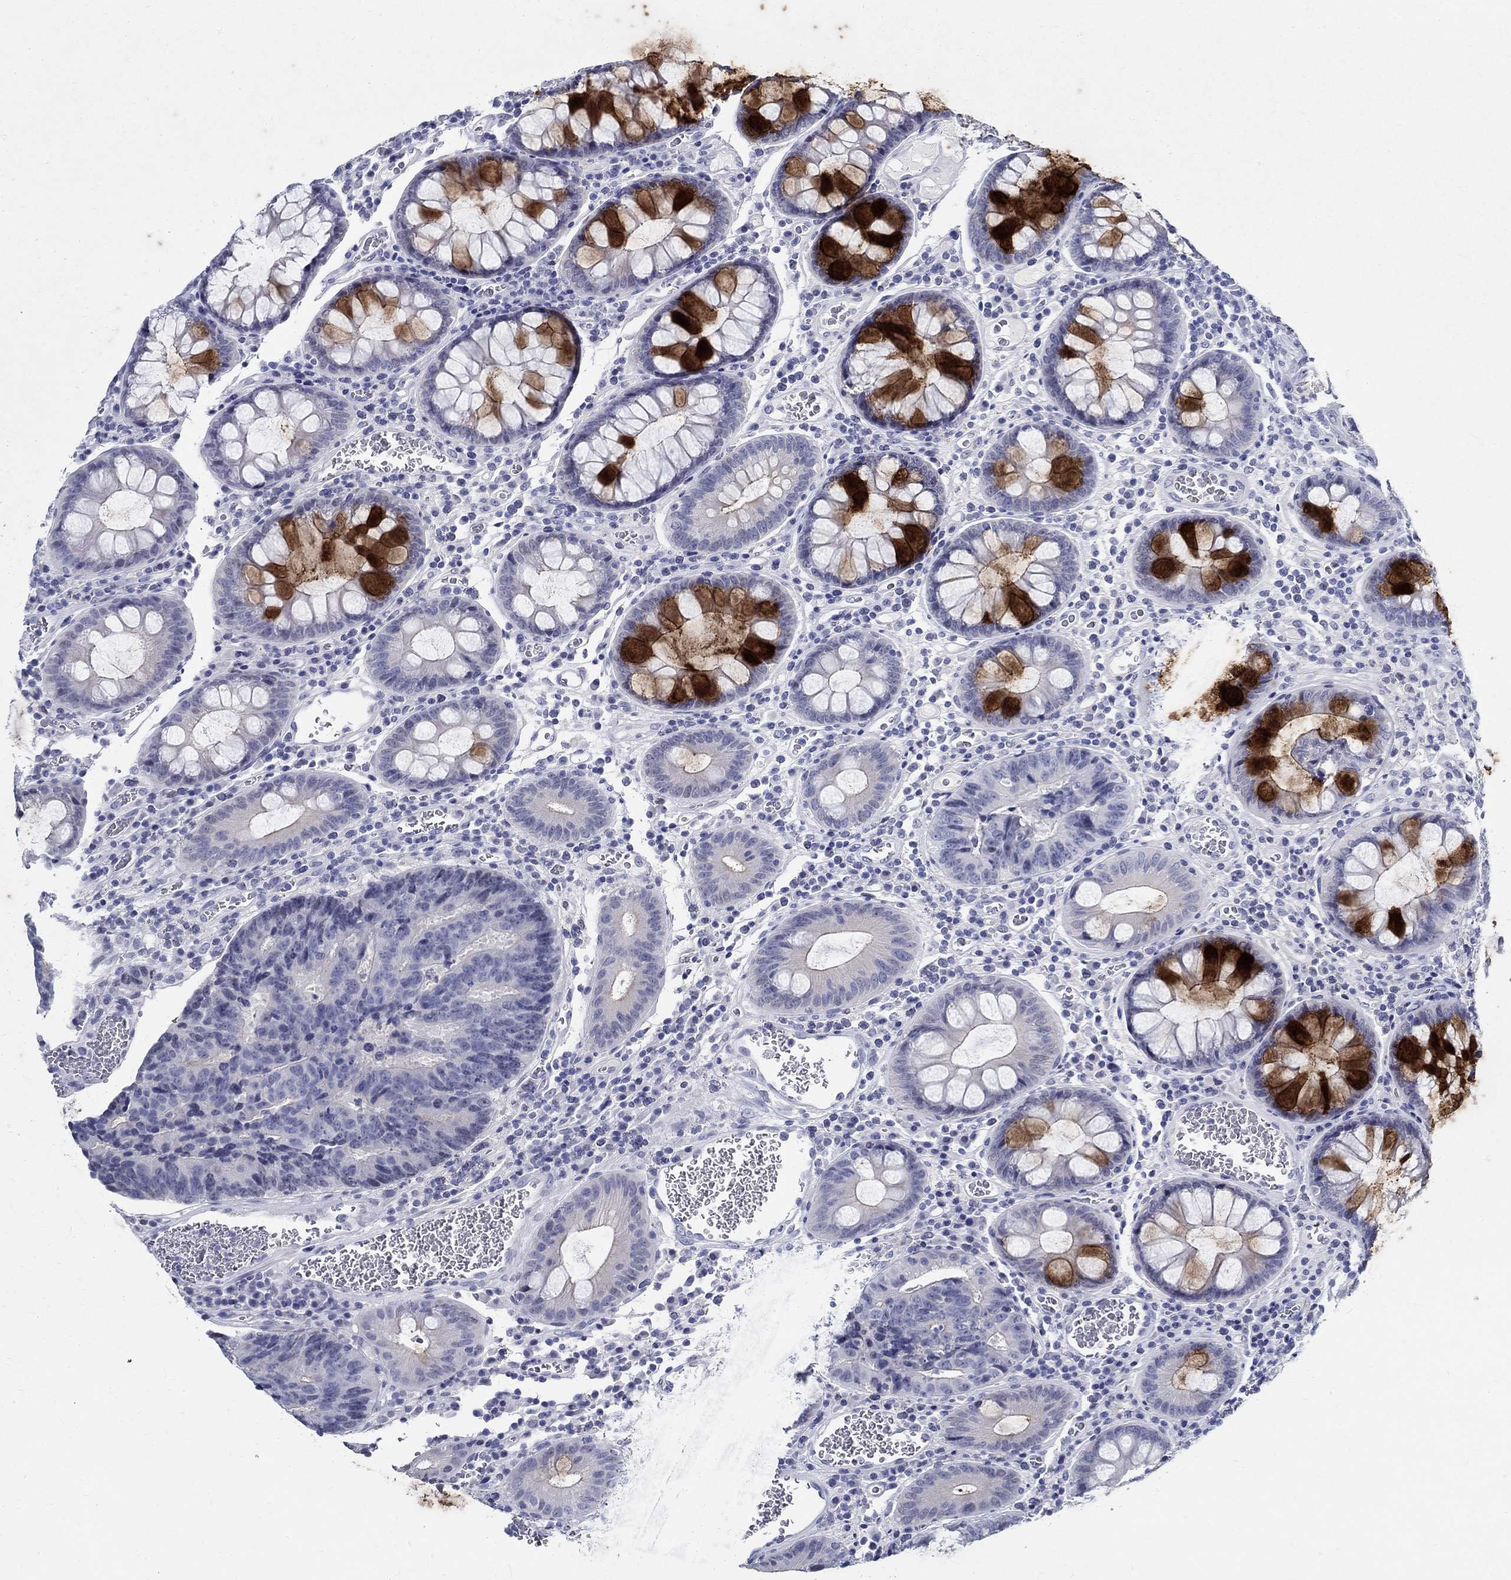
{"staining": {"intensity": "negative", "quantity": "none", "location": "none"}, "tissue": "colorectal cancer", "cell_type": "Tumor cells", "image_type": "cancer", "snomed": [{"axis": "morphology", "description": "Adenocarcinoma, NOS"}, {"axis": "topography", "description": "Colon"}], "caption": "High power microscopy image of an immunohistochemistry image of colorectal adenocarcinoma, revealing no significant positivity in tumor cells.", "gene": "BSPRY", "patient": {"sex": "female", "age": 48}}